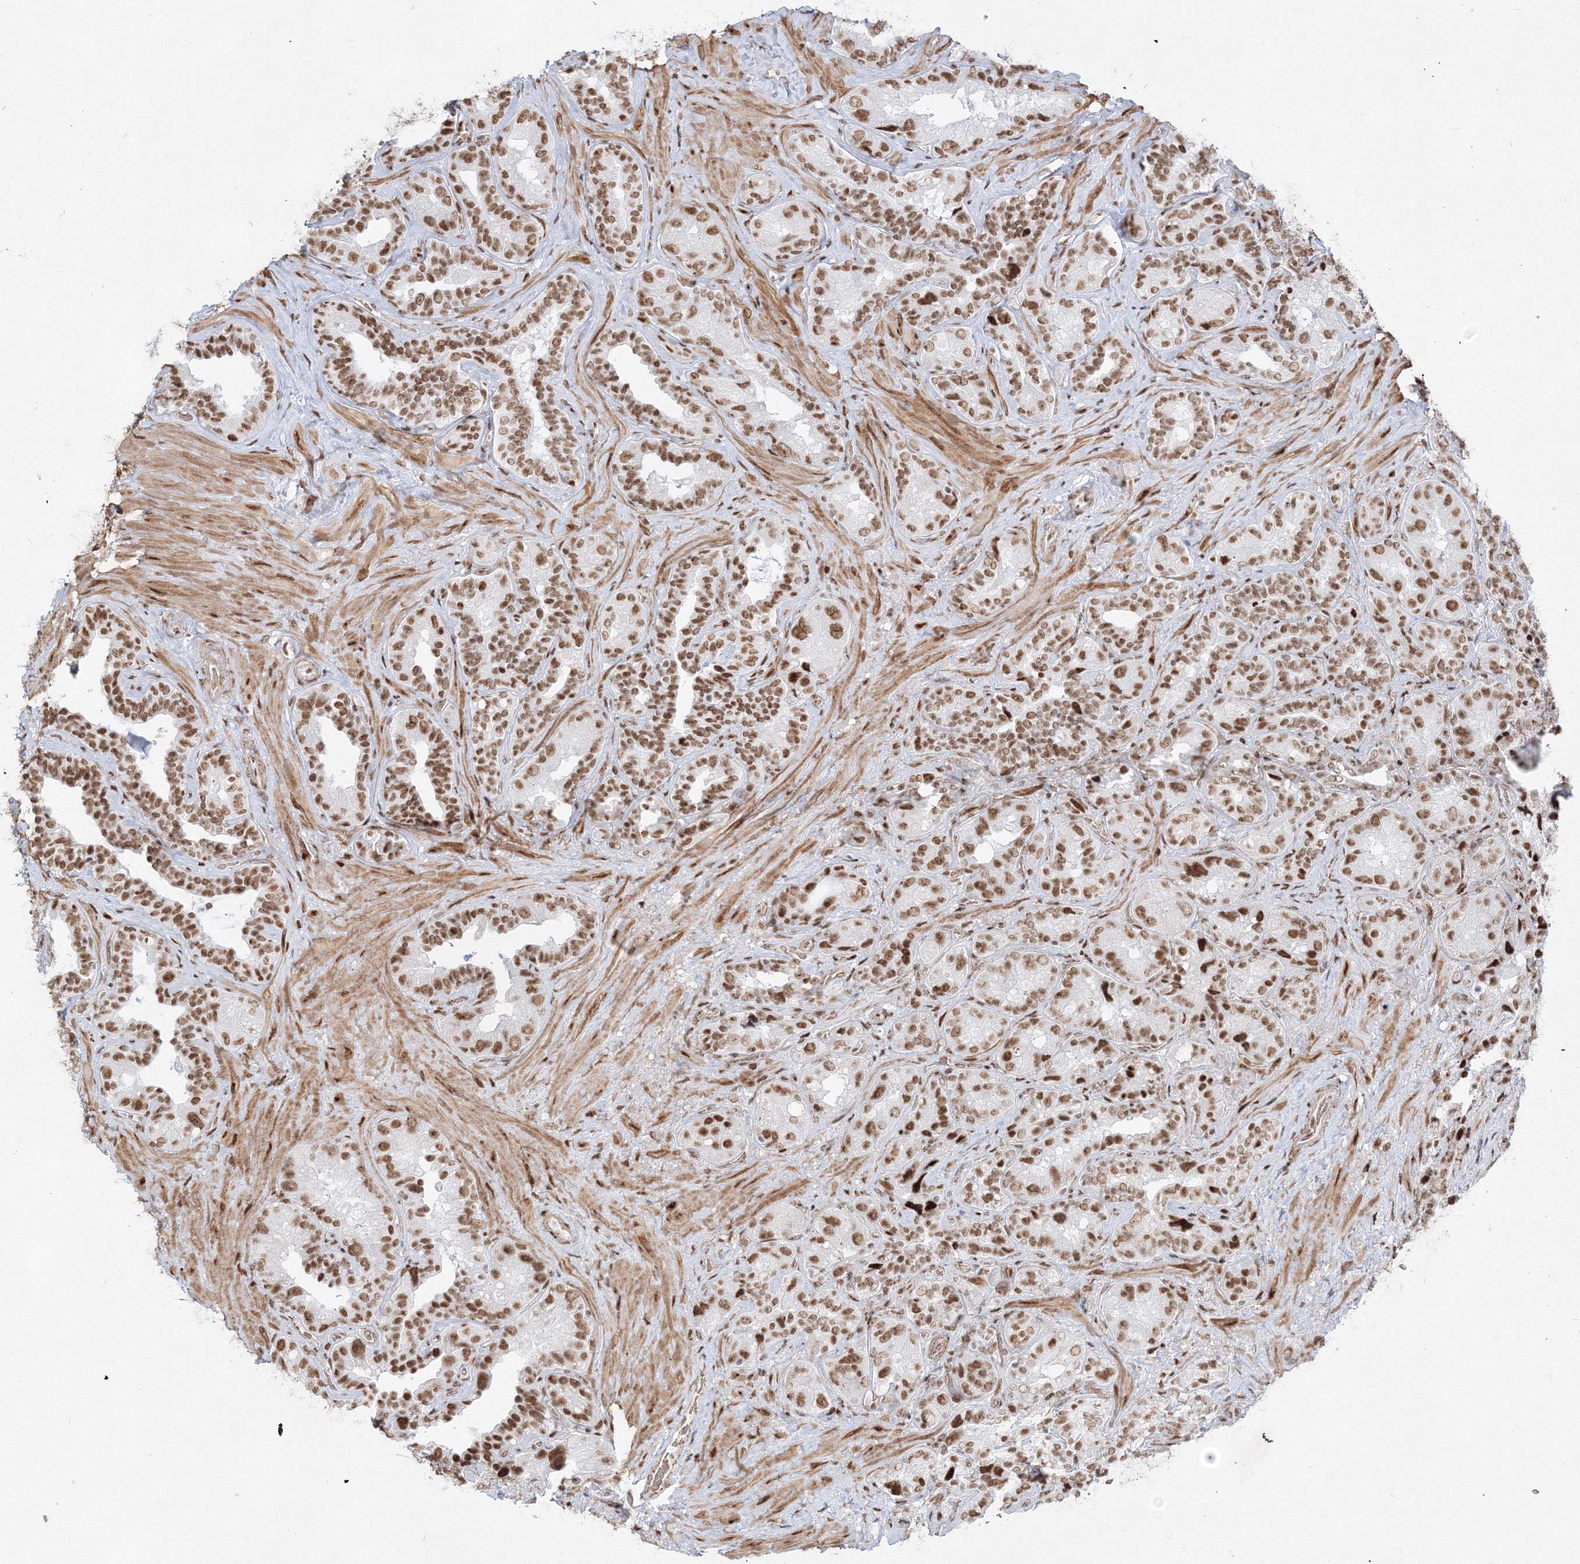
{"staining": {"intensity": "moderate", "quantity": ">75%", "location": "nuclear"}, "tissue": "seminal vesicle", "cell_type": "Glandular cells", "image_type": "normal", "snomed": [{"axis": "morphology", "description": "Normal tissue, NOS"}, {"axis": "topography", "description": "Seminal veicle"}, {"axis": "topography", "description": "Peripheral nerve tissue"}], "caption": "Immunohistochemistry image of benign seminal vesicle: human seminal vesicle stained using immunohistochemistry (IHC) exhibits medium levels of moderate protein expression localized specifically in the nuclear of glandular cells, appearing as a nuclear brown color.", "gene": "ZNF638", "patient": {"sex": "male", "age": 67}}